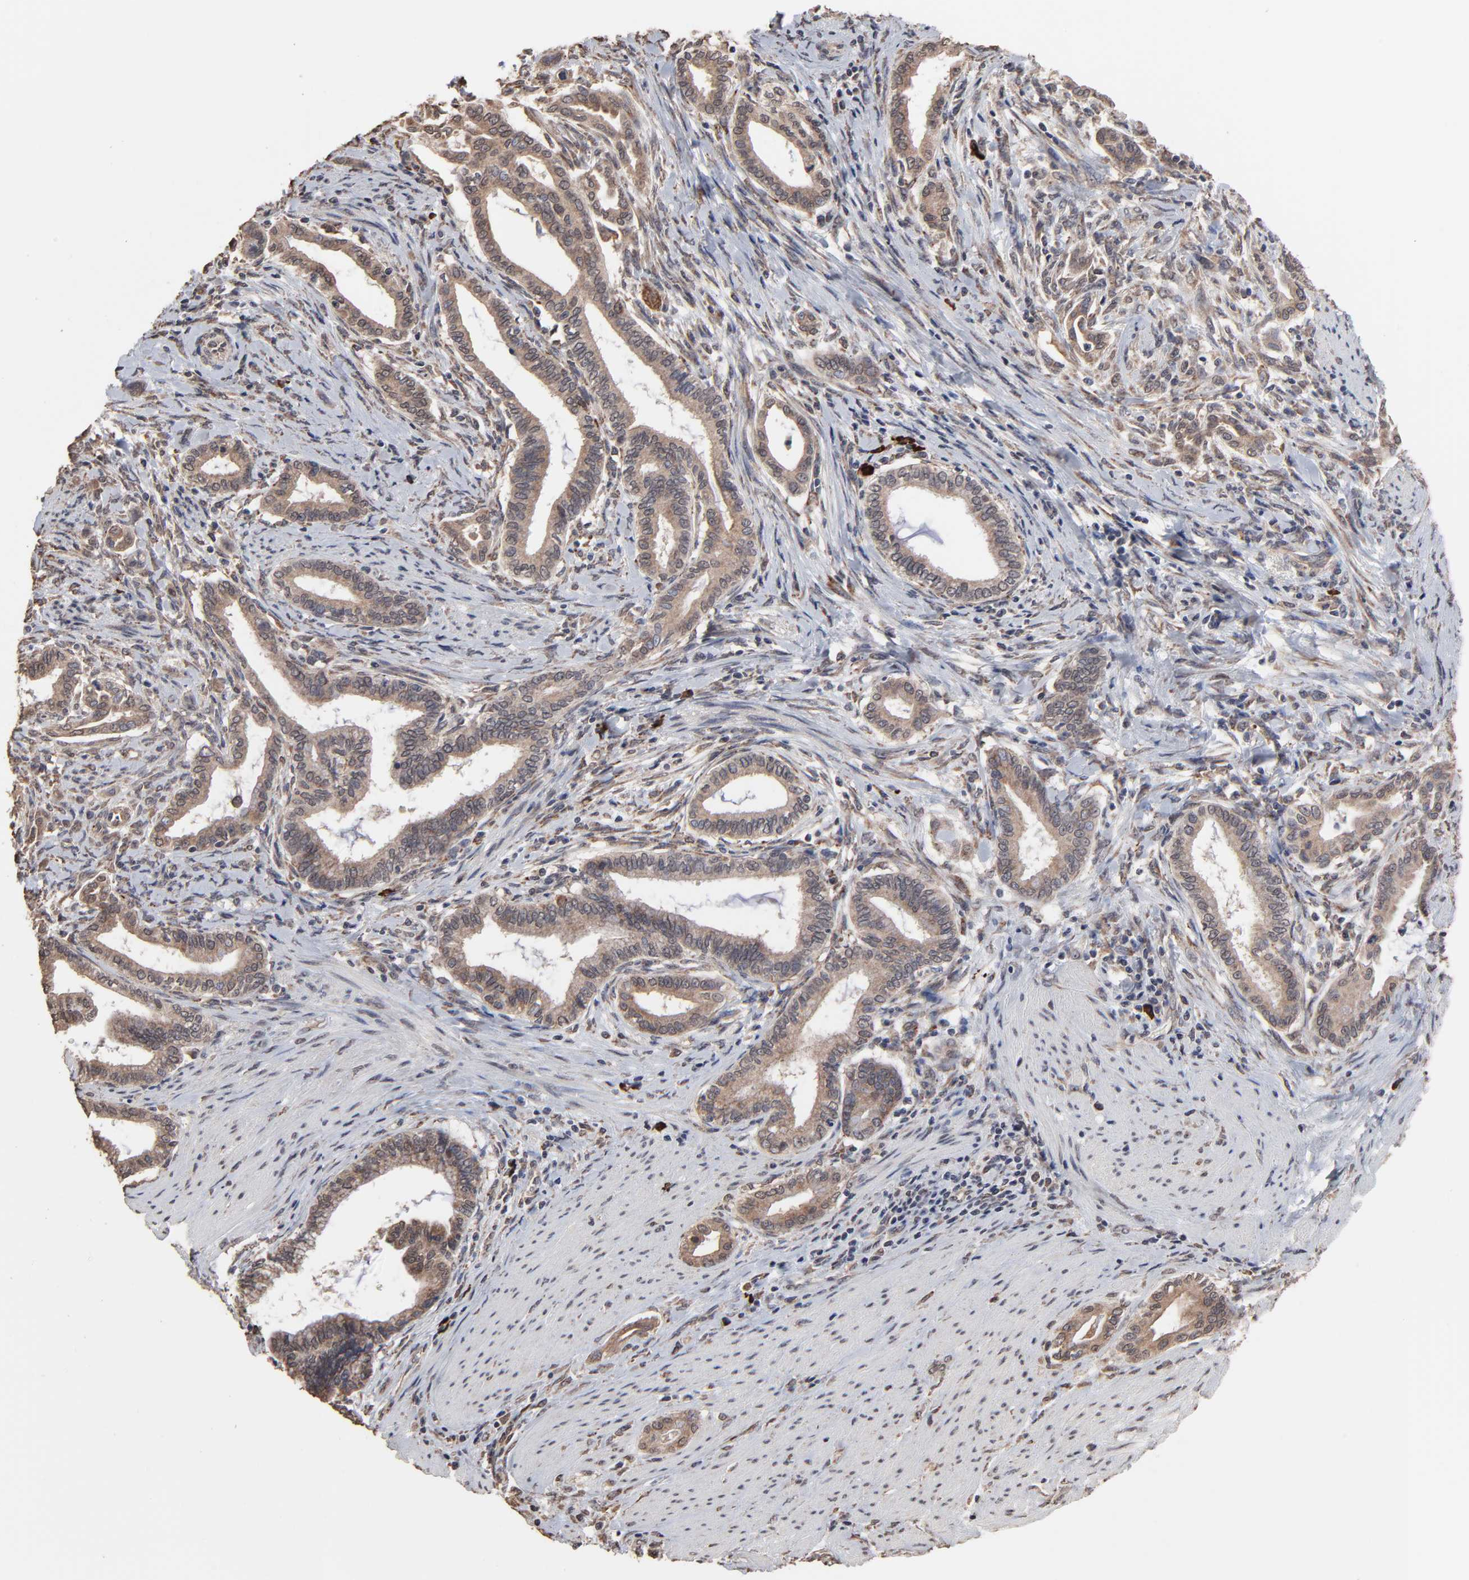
{"staining": {"intensity": "moderate", "quantity": ">75%", "location": "cytoplasmic/membranous"}, "tissue": "pancreatic cancer", "cell_type": "Tumor cells", "image_type": "cancer", "snomed": [{"axis": "morphology", "description": "Adenocarcinoma, NOS"}, {"axis": "topography", "description": "Pancreas"}], "caption": "Protein expression analysis of pancreatic cancer displays moderate cytoplasmic/membranous staining in approximately >75% of tumor cells.", "gene": "CHM", "patient": {"sex": "female", "age": 64}}